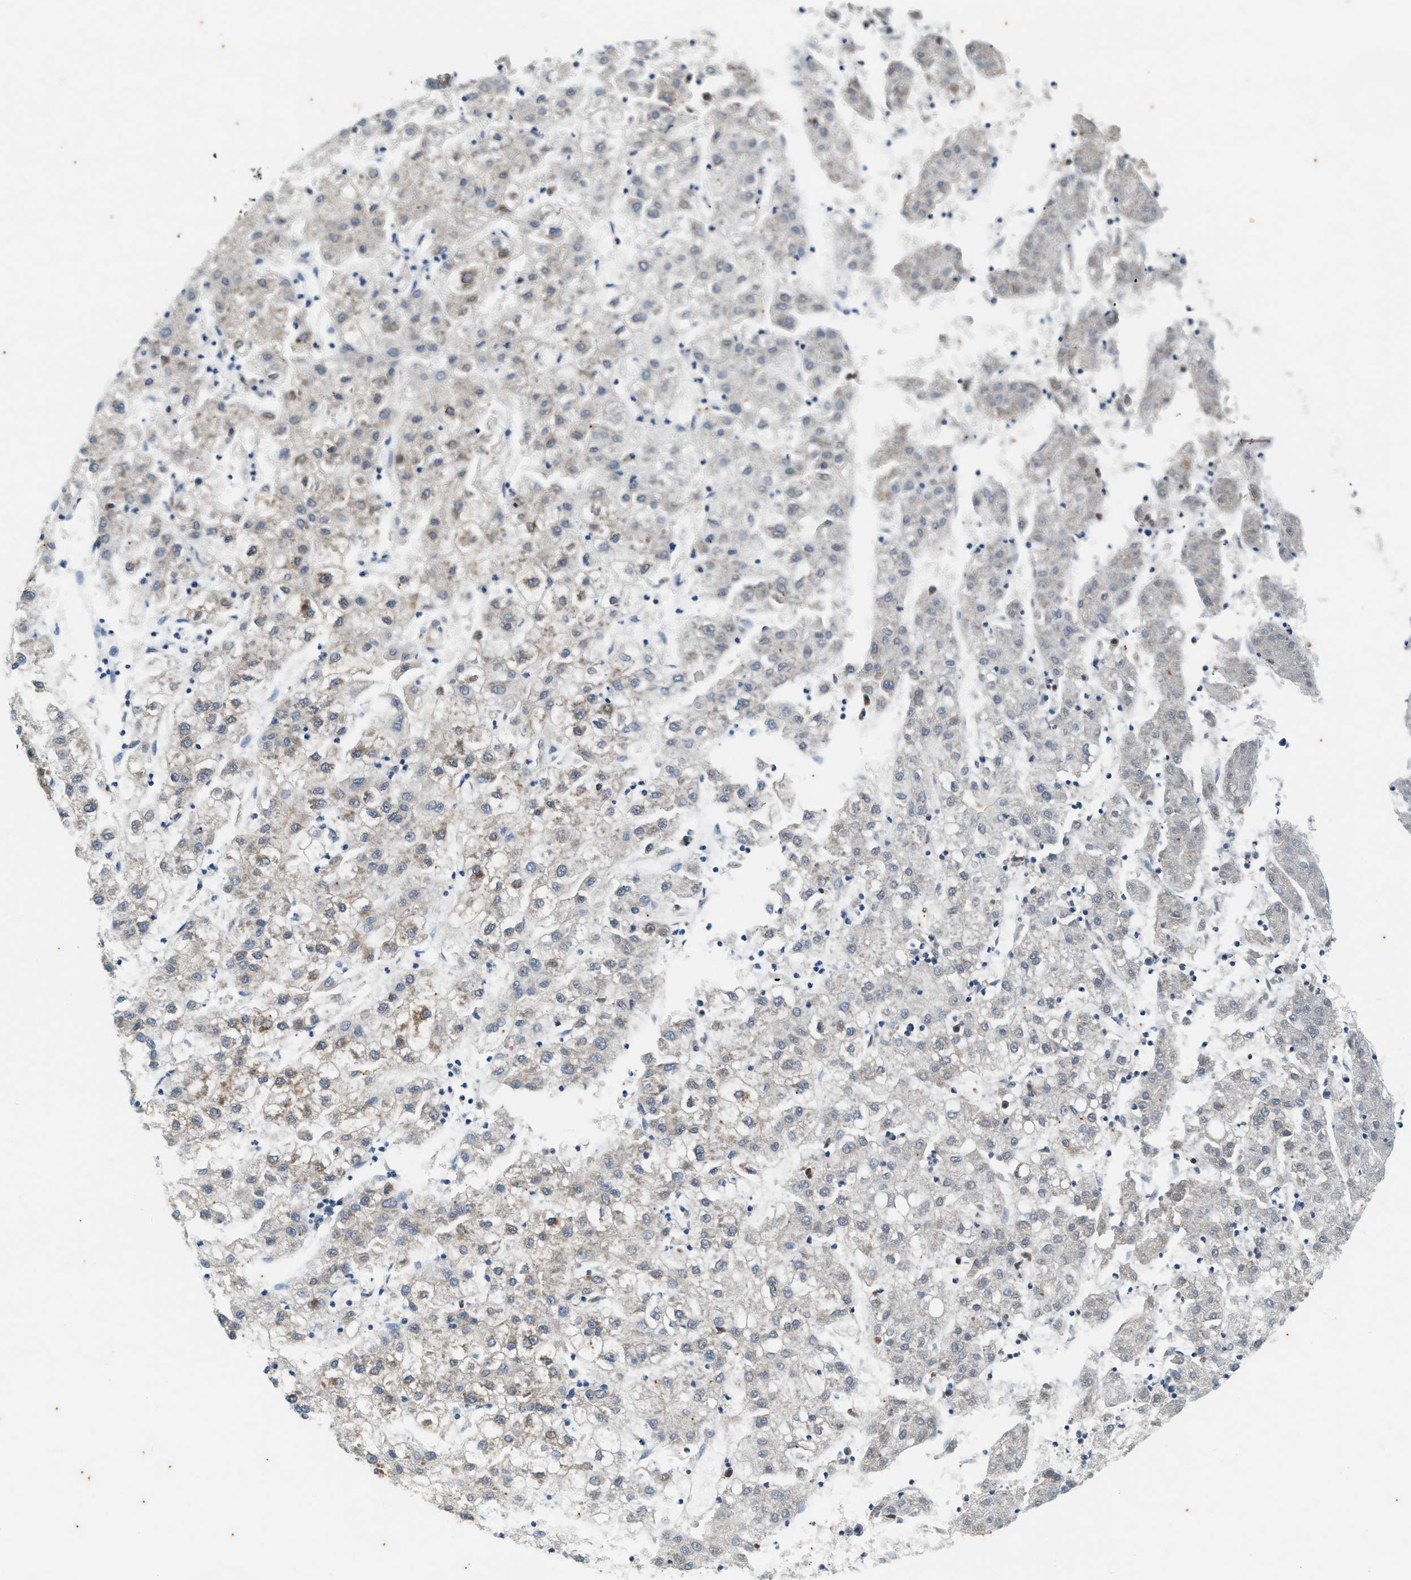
{"staining": {"intensity": "weak", "quantity": "<25%", "location": "cytoplasmic/membranous"}, "tissue": "liver cancer", "cell_type": "Tumor cells", "image_type": "cancer", "snomed": [{"axis": "morphology", "description": "Carcinoma, Hepatocellular, NOS"}, {"axis": "topography", "description": "Liver"}], "caption": "Tumor cells show no significant protein positivity in liver cancer (hepatocellular carcinoma).", "gene": "CHPF2", "patient": {"sex": "male", "age": 72}}